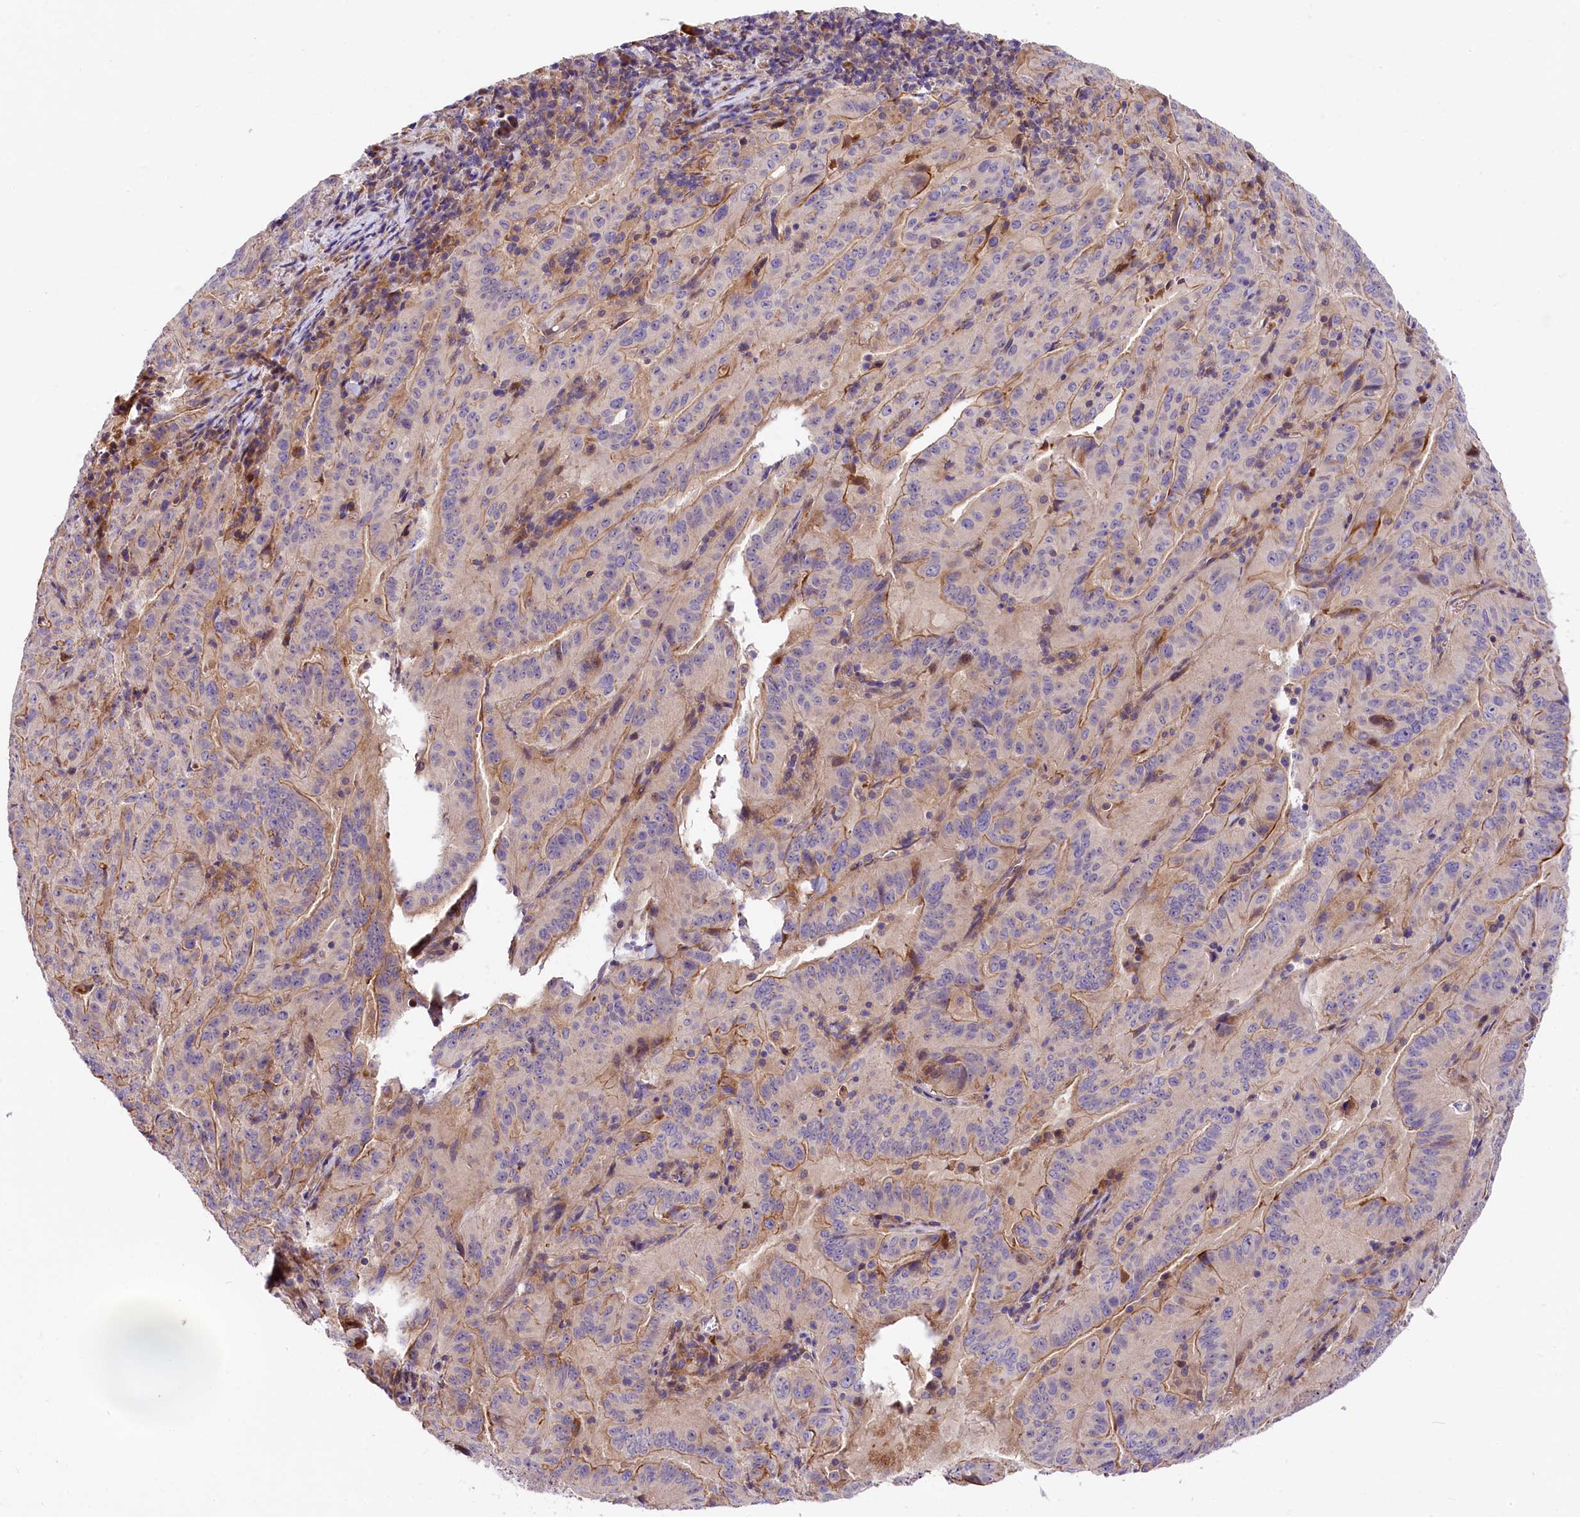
{"staining": {"intensity": "weak", "quantity": "25%-75%", "location": "cytoplasmic/membranous"}, "tissue": "pancreatic cancer", "cell_type": "Tumor cells", "image_type": "cancer", "snomed": [{"axis": "morphology", "description": "Adenocarcinoma, NOS"}, {"axis": "topography", "description": "Pancreas"}], "caption": "The immunohistochemical stain shows weak cytoplasmic/membranous expression in tumor cells of pancreatic cancer (adenocarcinoma) tissue. Ihc stains the protein of interest in brown and the nuclei are stained blue.", "gene": "ARMC6", "patient": {"sex": "male", "age": 63}}